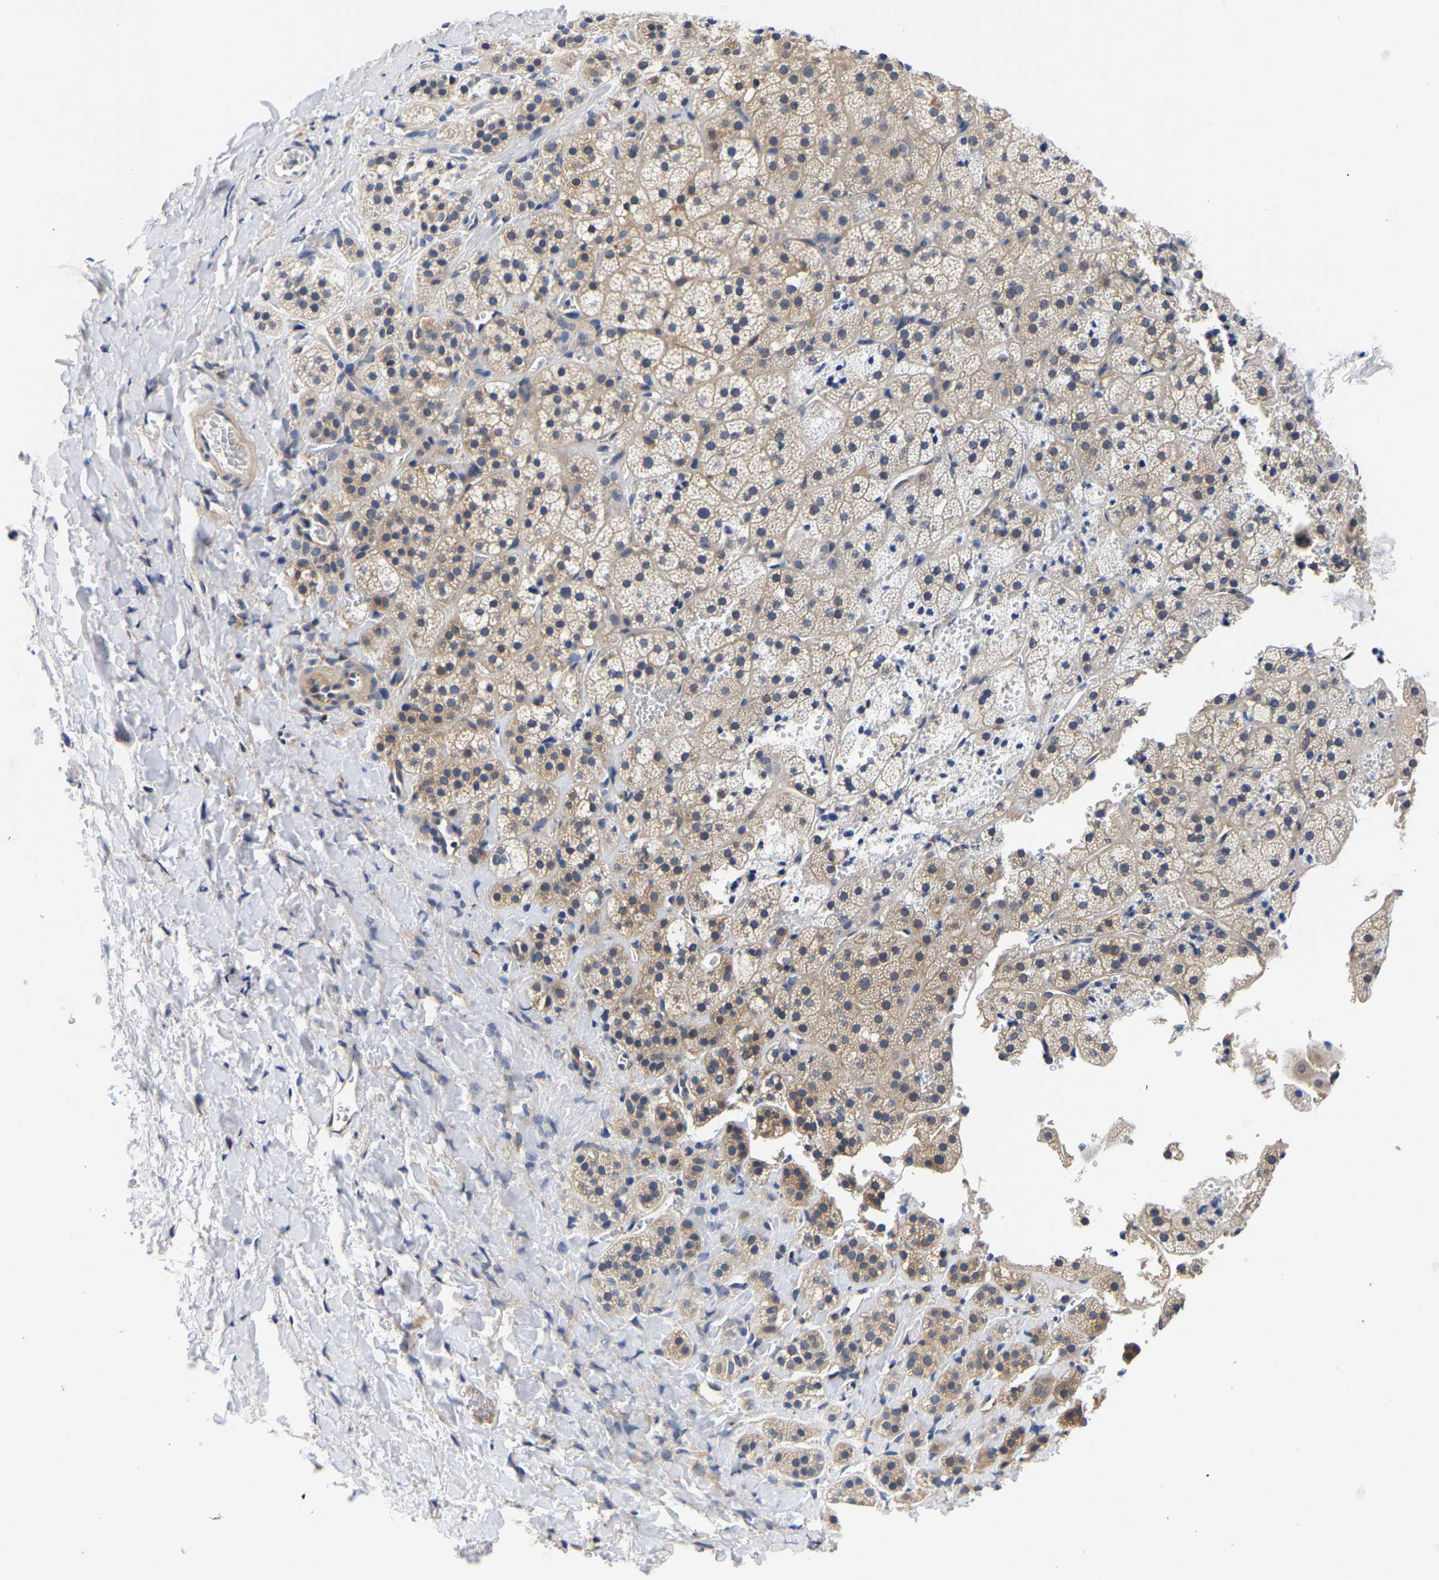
{"staining": {"intensity": "weak", "quantity": "25%-75%", "location": "cytoplasmic/membranous"}, "tissue": "adrenal gland", "cell_type": "Glandular cells", "image_type": "normal", "snomed": [{"axis": "morphology", "description": "Normal tissue, NOS"}, {"axis": "topography", "description": "Adrenal gland"}], "caption": "An image of human adrenal gland stained for a protein demonstrates weak cytoplasmic/membranous brown staining in glandular cells.", "gene": "CCDC6", "patient": {"sex": "female", "age": 44}}